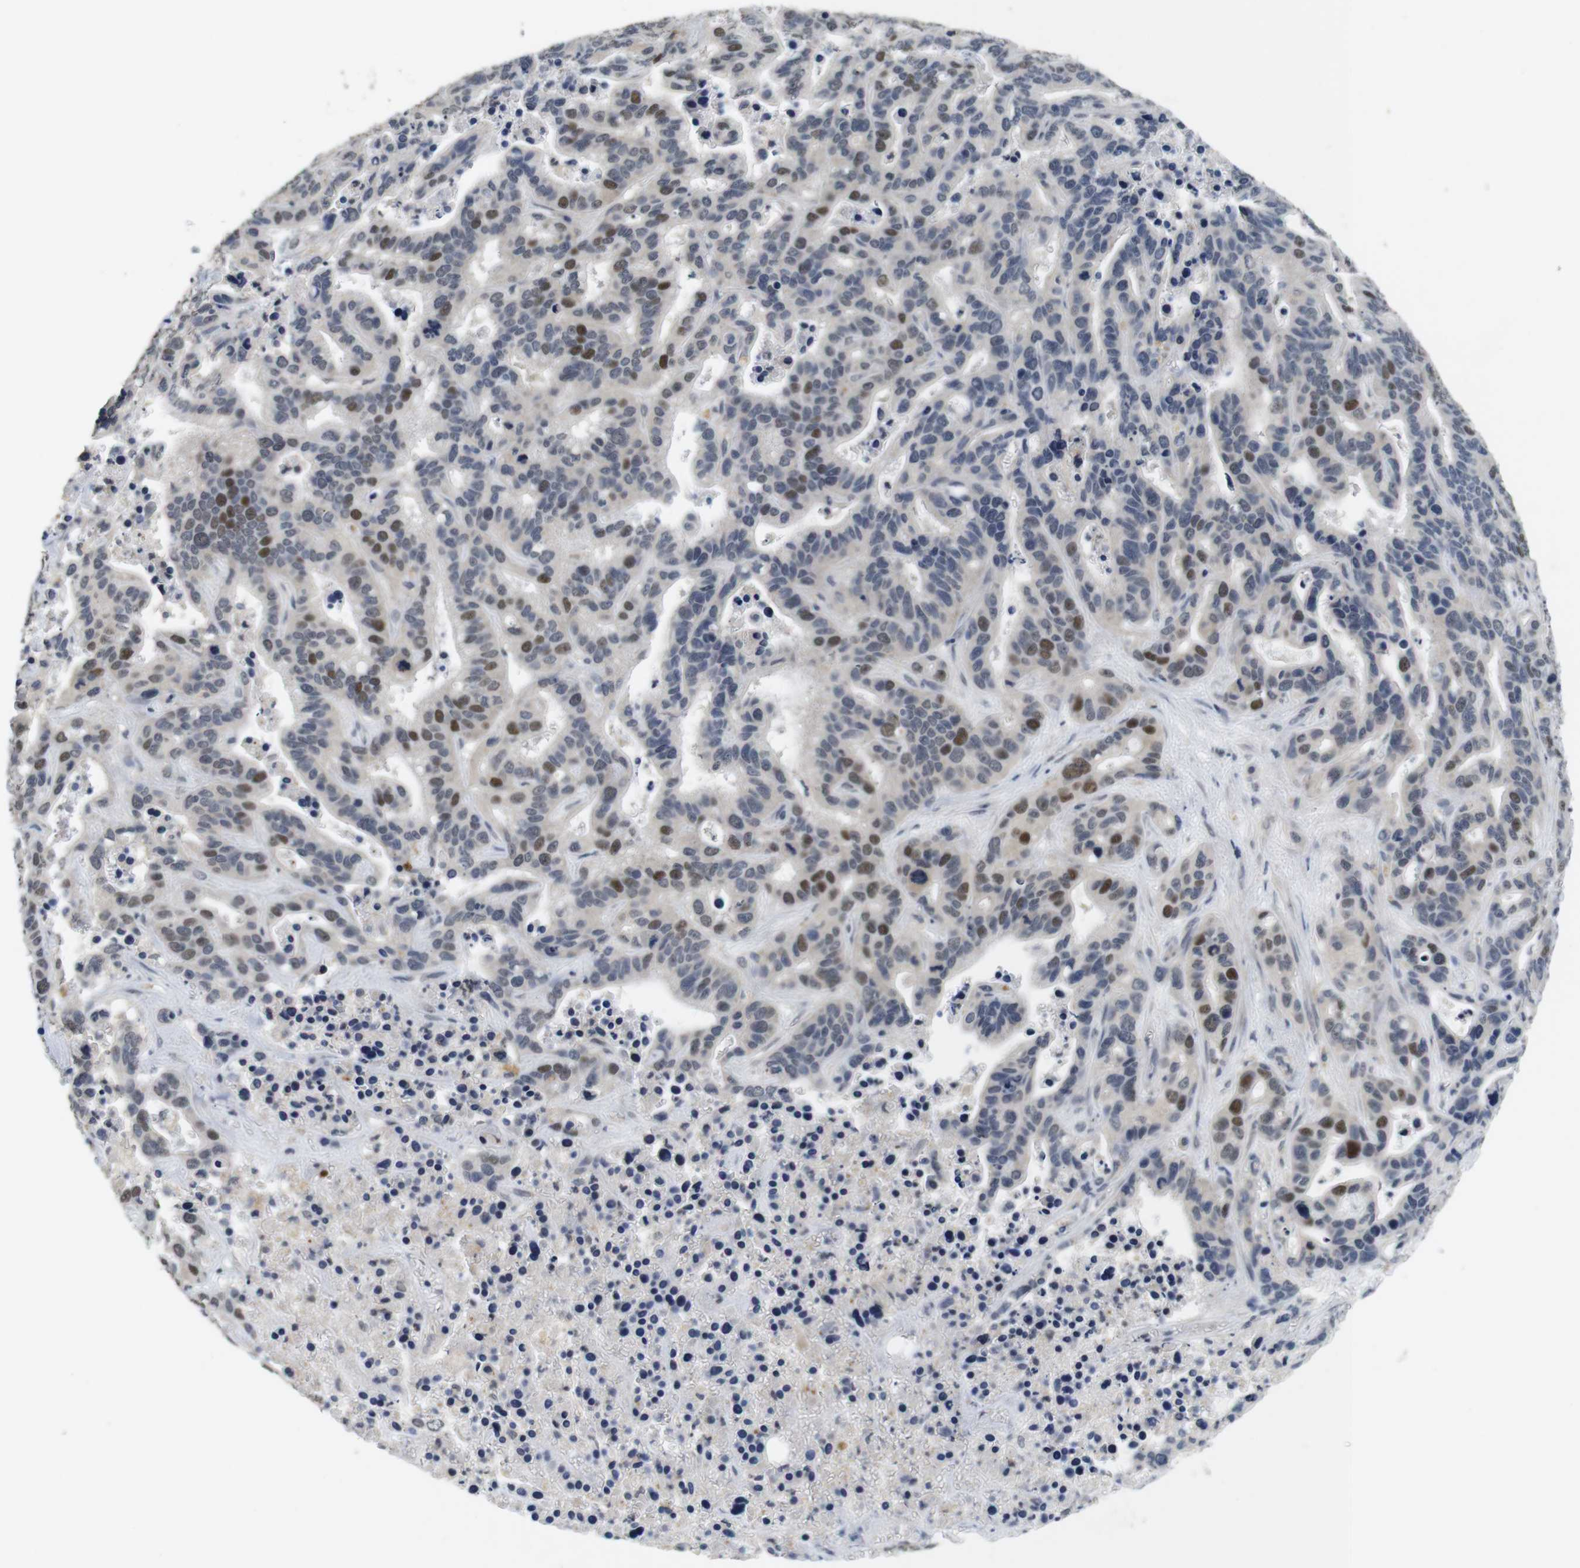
{"staining": {"intensity": "moderate", "quantity": "25%-75%", "location": "nuclear"}, "tissue": "liver cancer", "cell_type": "Tumor cells", "image_type": "cancer", "snomed": [{"axis": "morphology", "description": "Cholangiocarcinoma"}, {"axis": "topography", "description": "Liver"}], "caption": "Human liver cancer (cholangiocarcinoma) stained with a protein marker displays moderate staining in tumor cells.", "gene": "SKP2", "patient": {"sex": "female", "age": 65}}